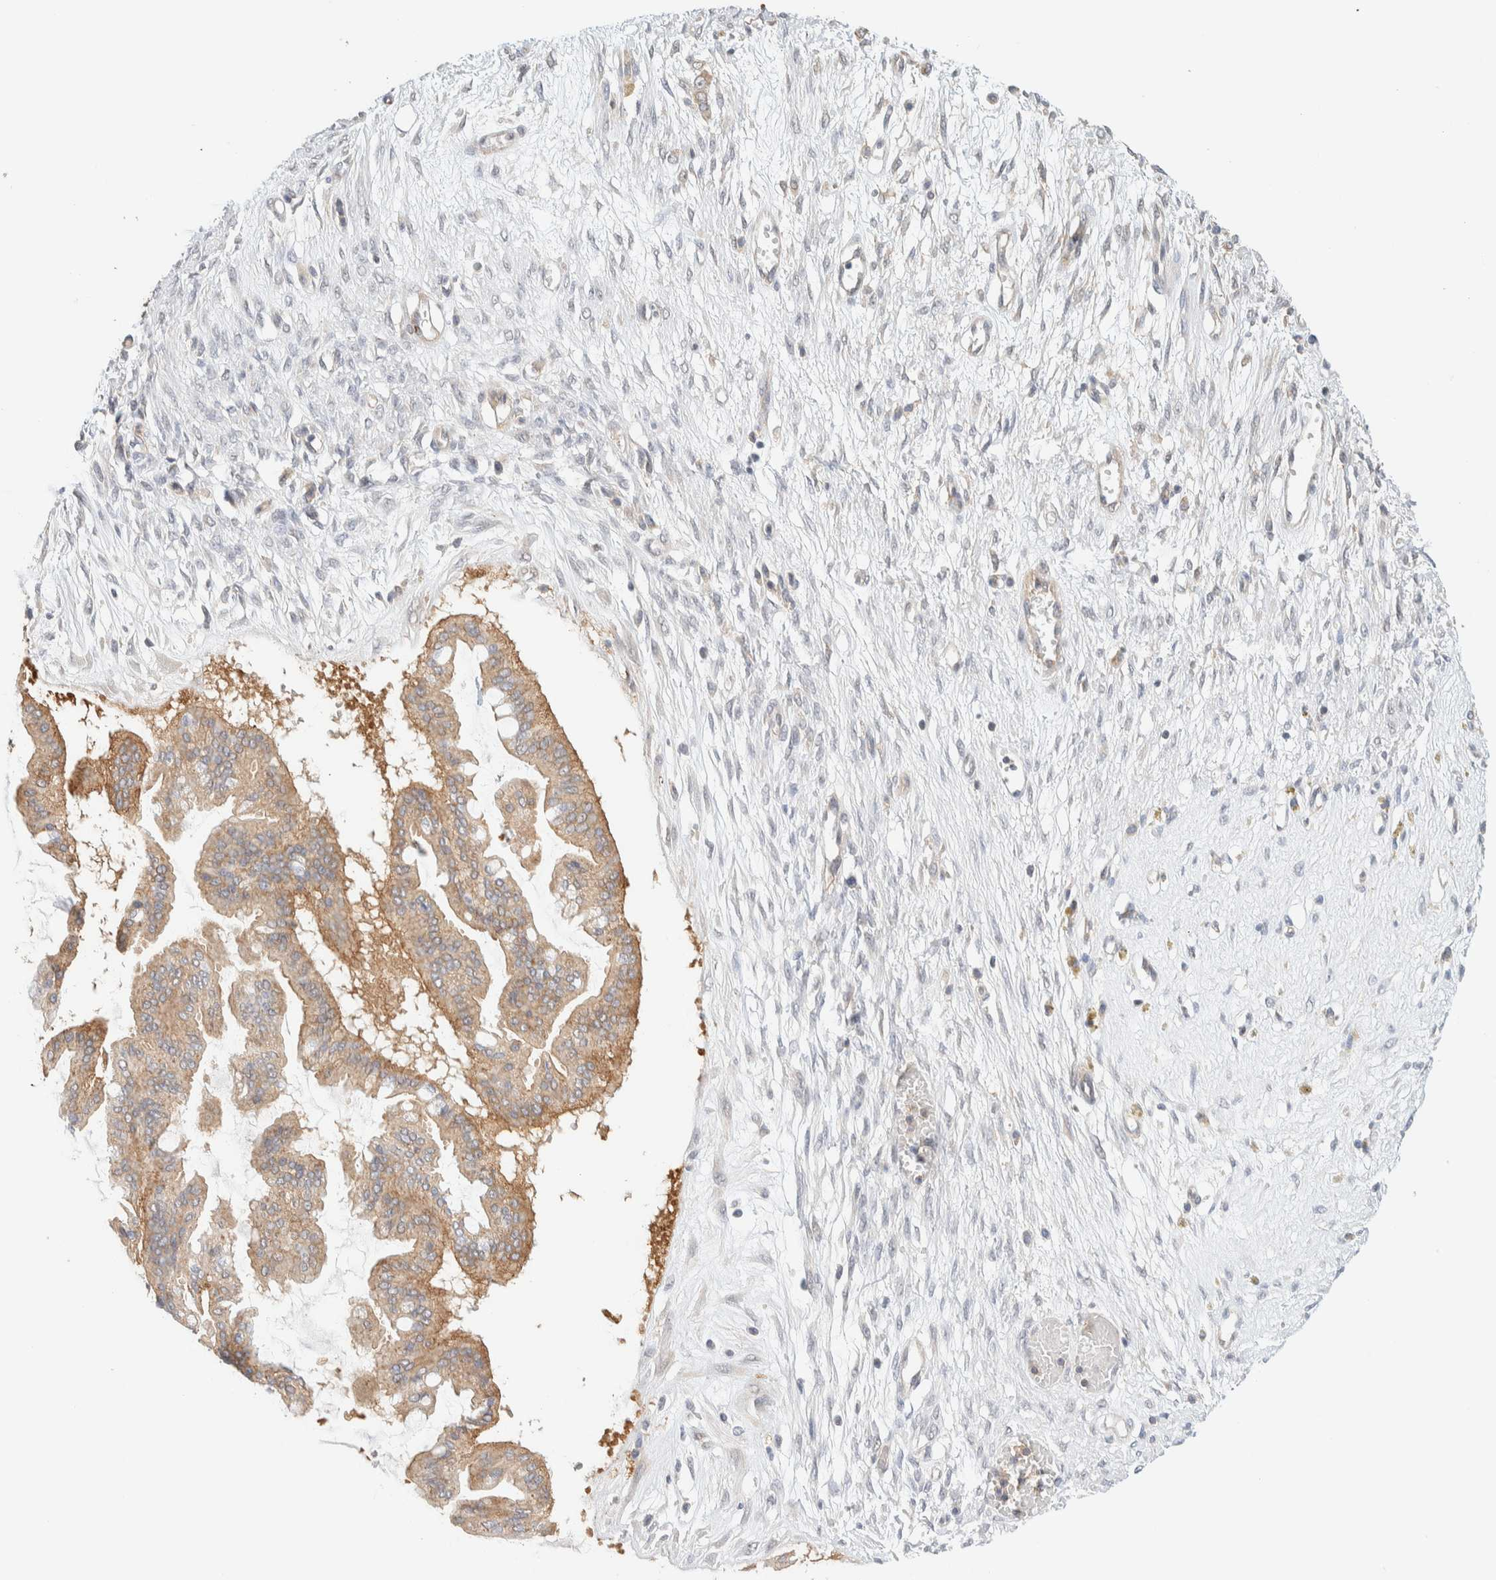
{"staining": {"intensity": "moderate", "quantity": ">75%", "location": "cytoplasmic/membranous"}, "tissue": "ovarian cancer", "cell_type": "Tumor cells", "image_type": "cancer", "snomed": [{"axis": "morphology", "description": "Cystadenocarcinoma, mucinous, NOS"}, {"axis": "topography", "description": "Ovary"}], "caption": "DAB immunohistochemical staining of mucinous cystadenocarcinoma (ovarian) demonstrates moderate cytoplasmic/membranous protein expression in approximately >75% of tumor cells. The protein of interest is stained brown, and the nuclei are stained in blue (DAB (3,3'-diaminobenzidine) IHC with brightfield microscopy, high magnification).", "gene": "TBC1D8B", "patient": {"sex": "female", "age": 73}}